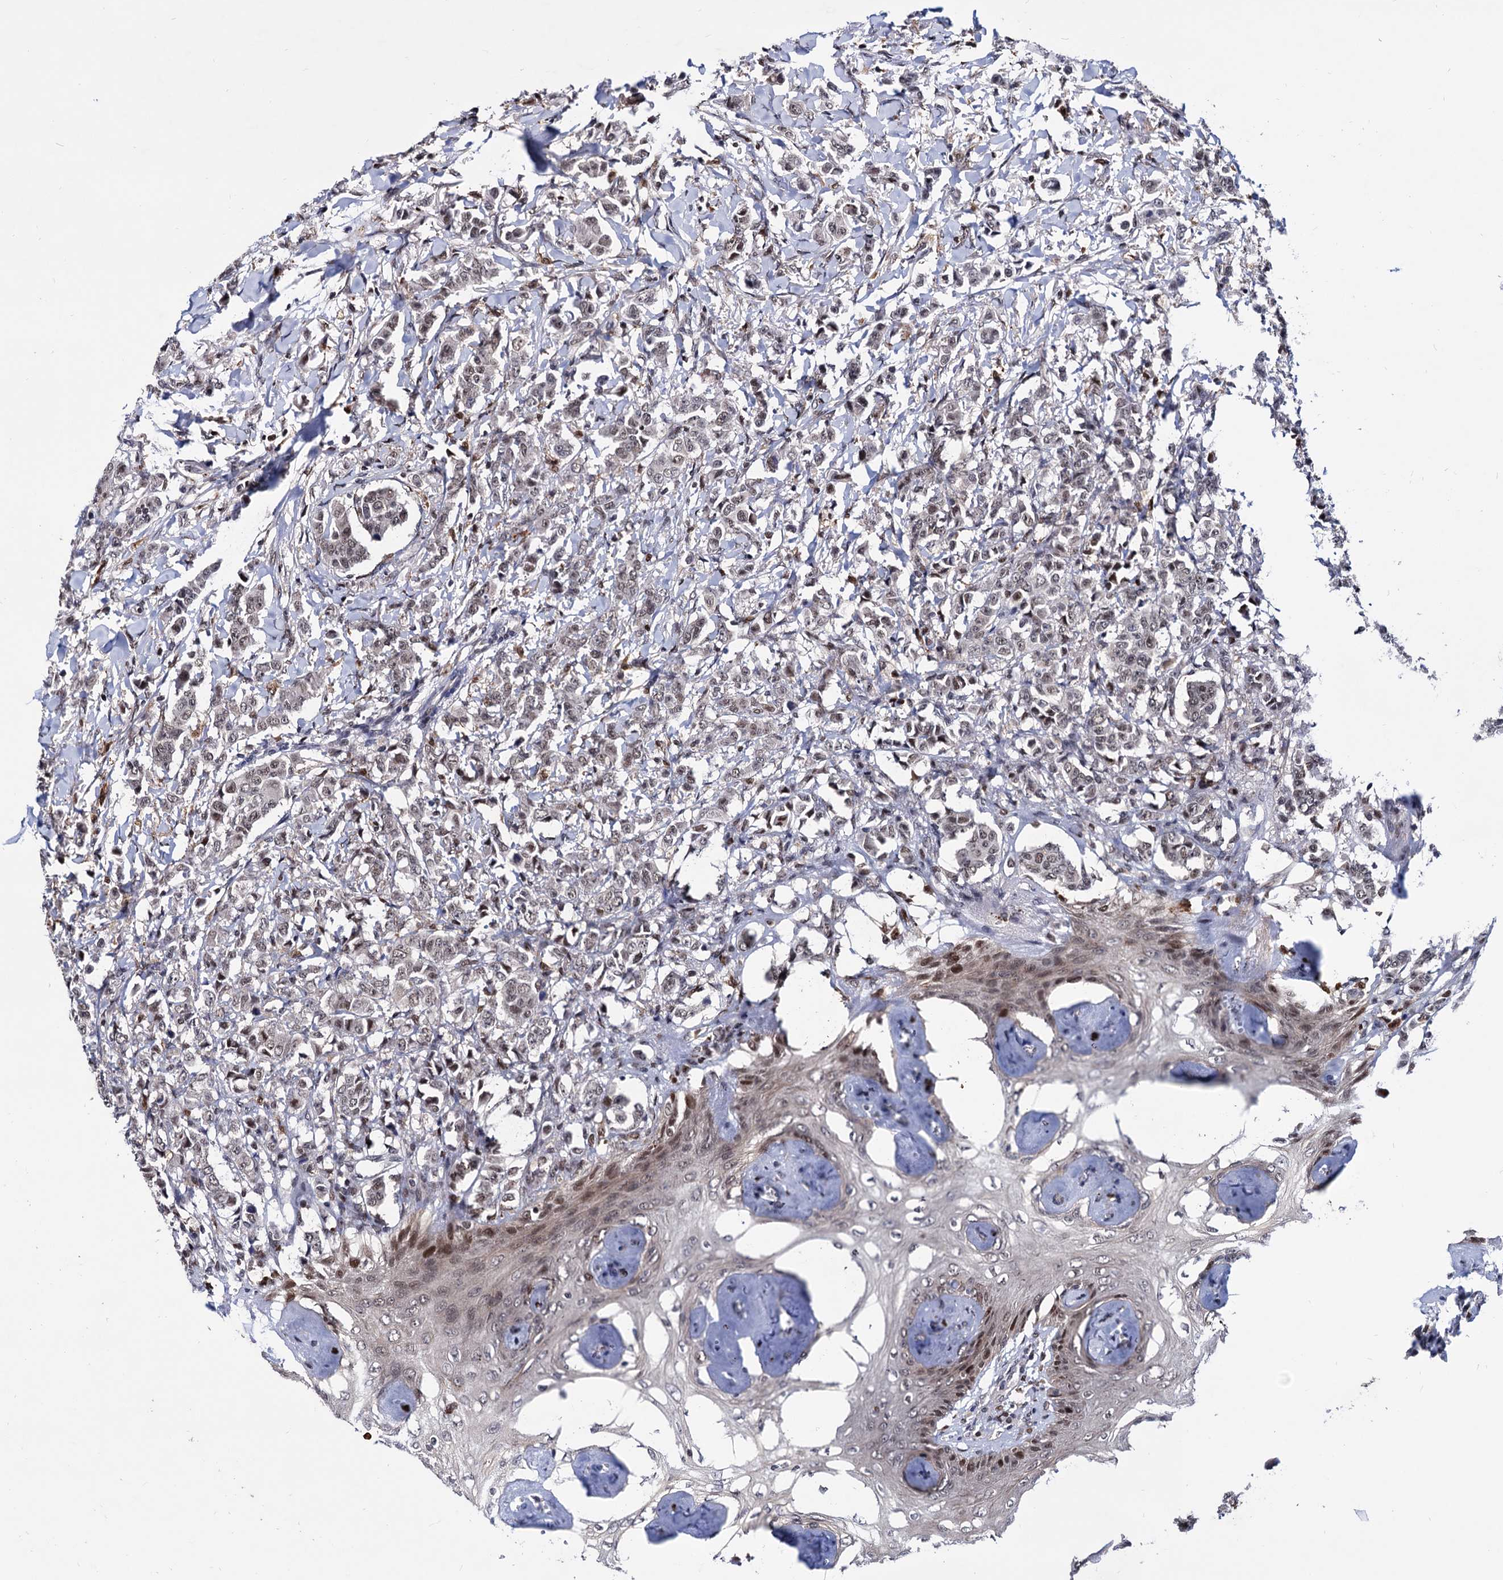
{"staining": {"intensity": "weak", "quantity": "25%-75%", "location": "nuclear"}, "tissue": "breast cancer", "cell_type": "Tumor cells", "image_type": "cancer", "snomed": [{"axis": "morphology", "description": "Duct carcinoma"}, {"axis": "topography", "description": "Breast"}], "caption": "This is a photomicrograph of IHC staining of breast intraductal carcinoma, which shows weak positivity in the nuclear of tumor cells.", "gene": "RNASEH2B", "patient": {"sex": "female", "age": 40}}